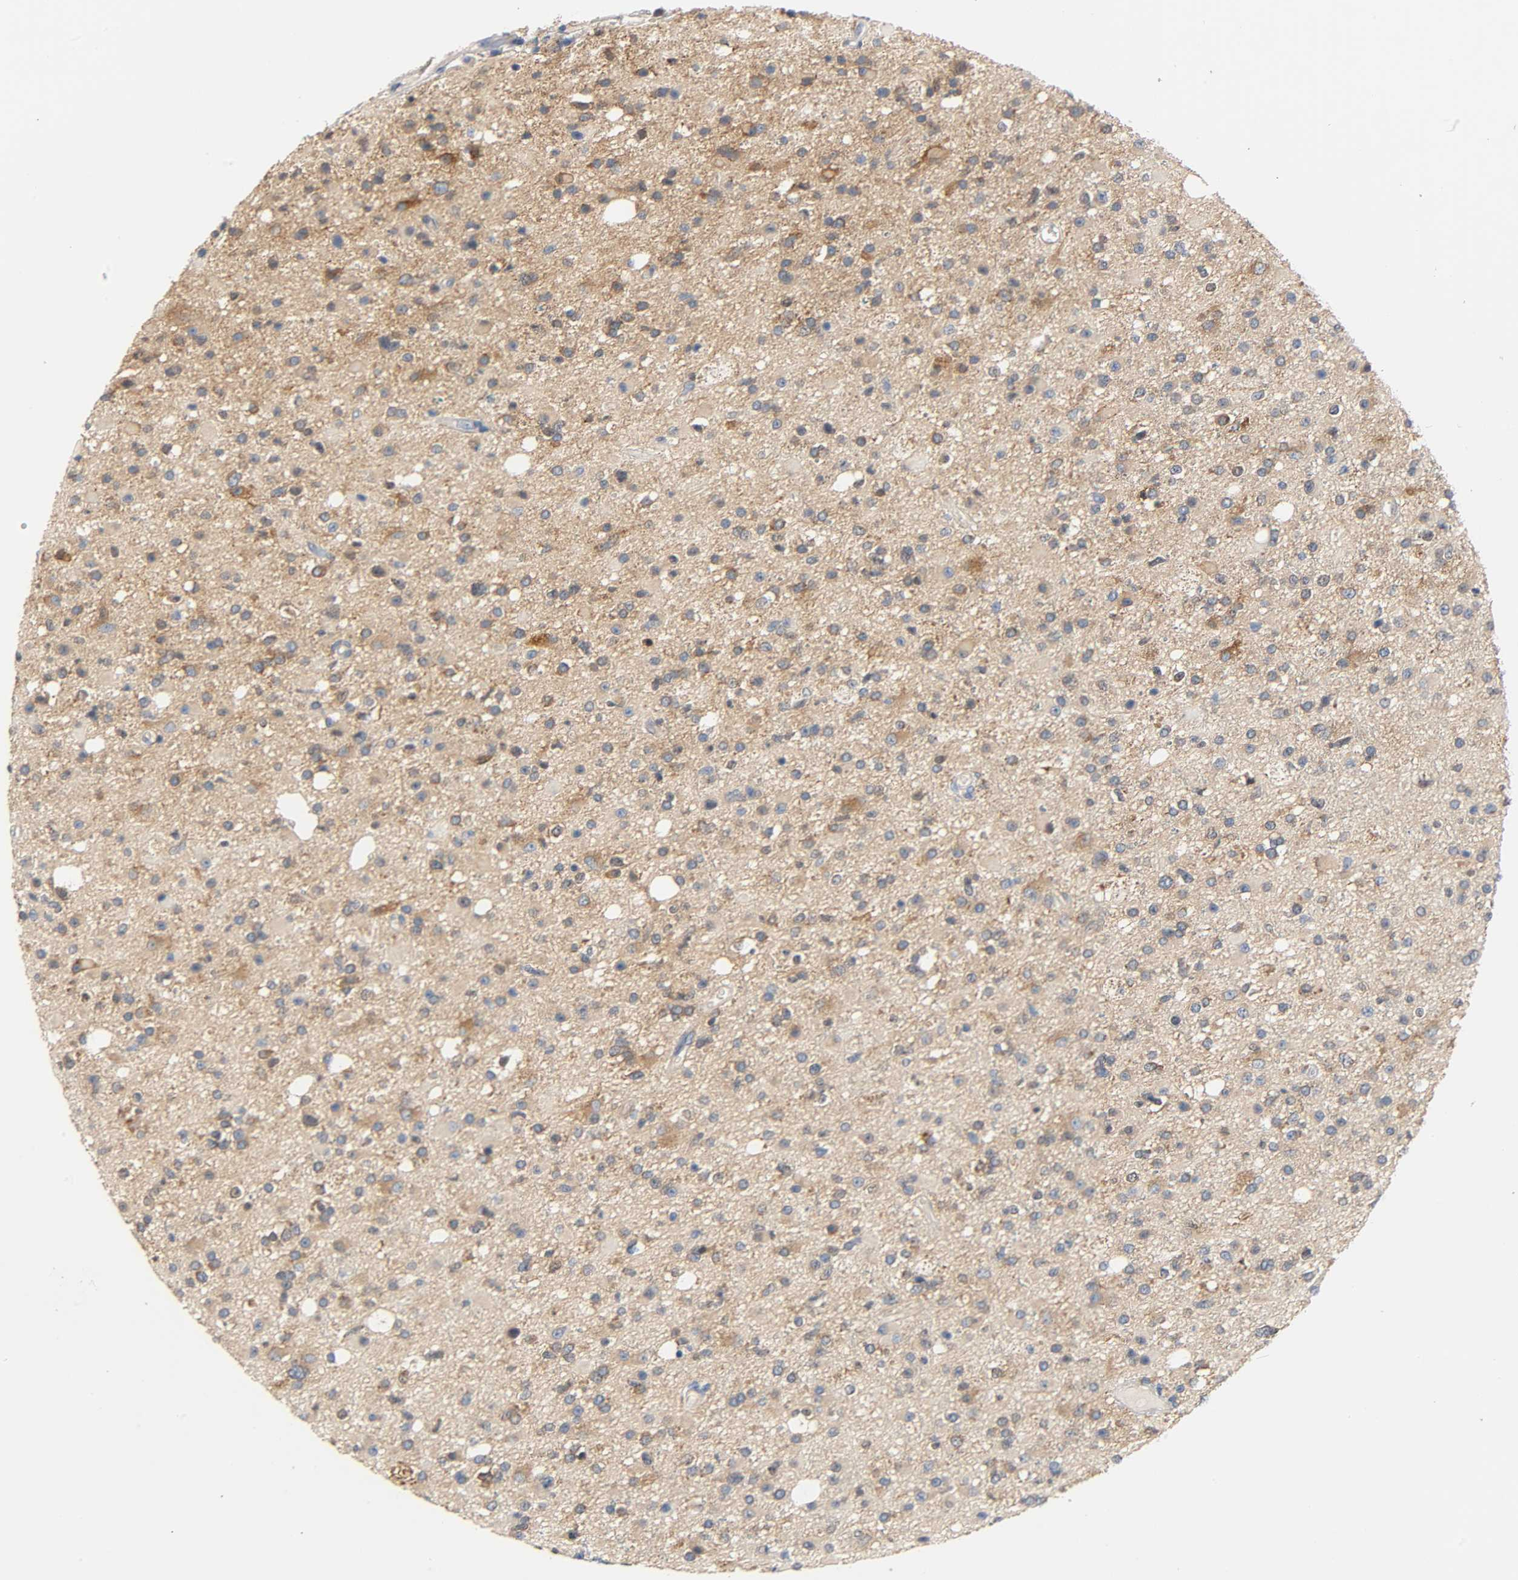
{"staining": {"intensity": "moderate", "quantity": ">75%", "location": "cytoplasmic/membranous"}, "tissue": "glioma", "cell_type": "Tumor cells", "image_type": "cancer", "snomed": [{"axis": "morphology", "description": "Glioma, malignant, High grade"}, {"axis": "topography", "description": "Brain"}], "caption": "IHC (DAB) staining of malignant glioma (high-grade) demonstrates moderate cytoplasmic/membranous protein expression in about >75% of tumor cells.", "gene": "ARPC1A", "patient": {"sex": "male", "age": 33}}